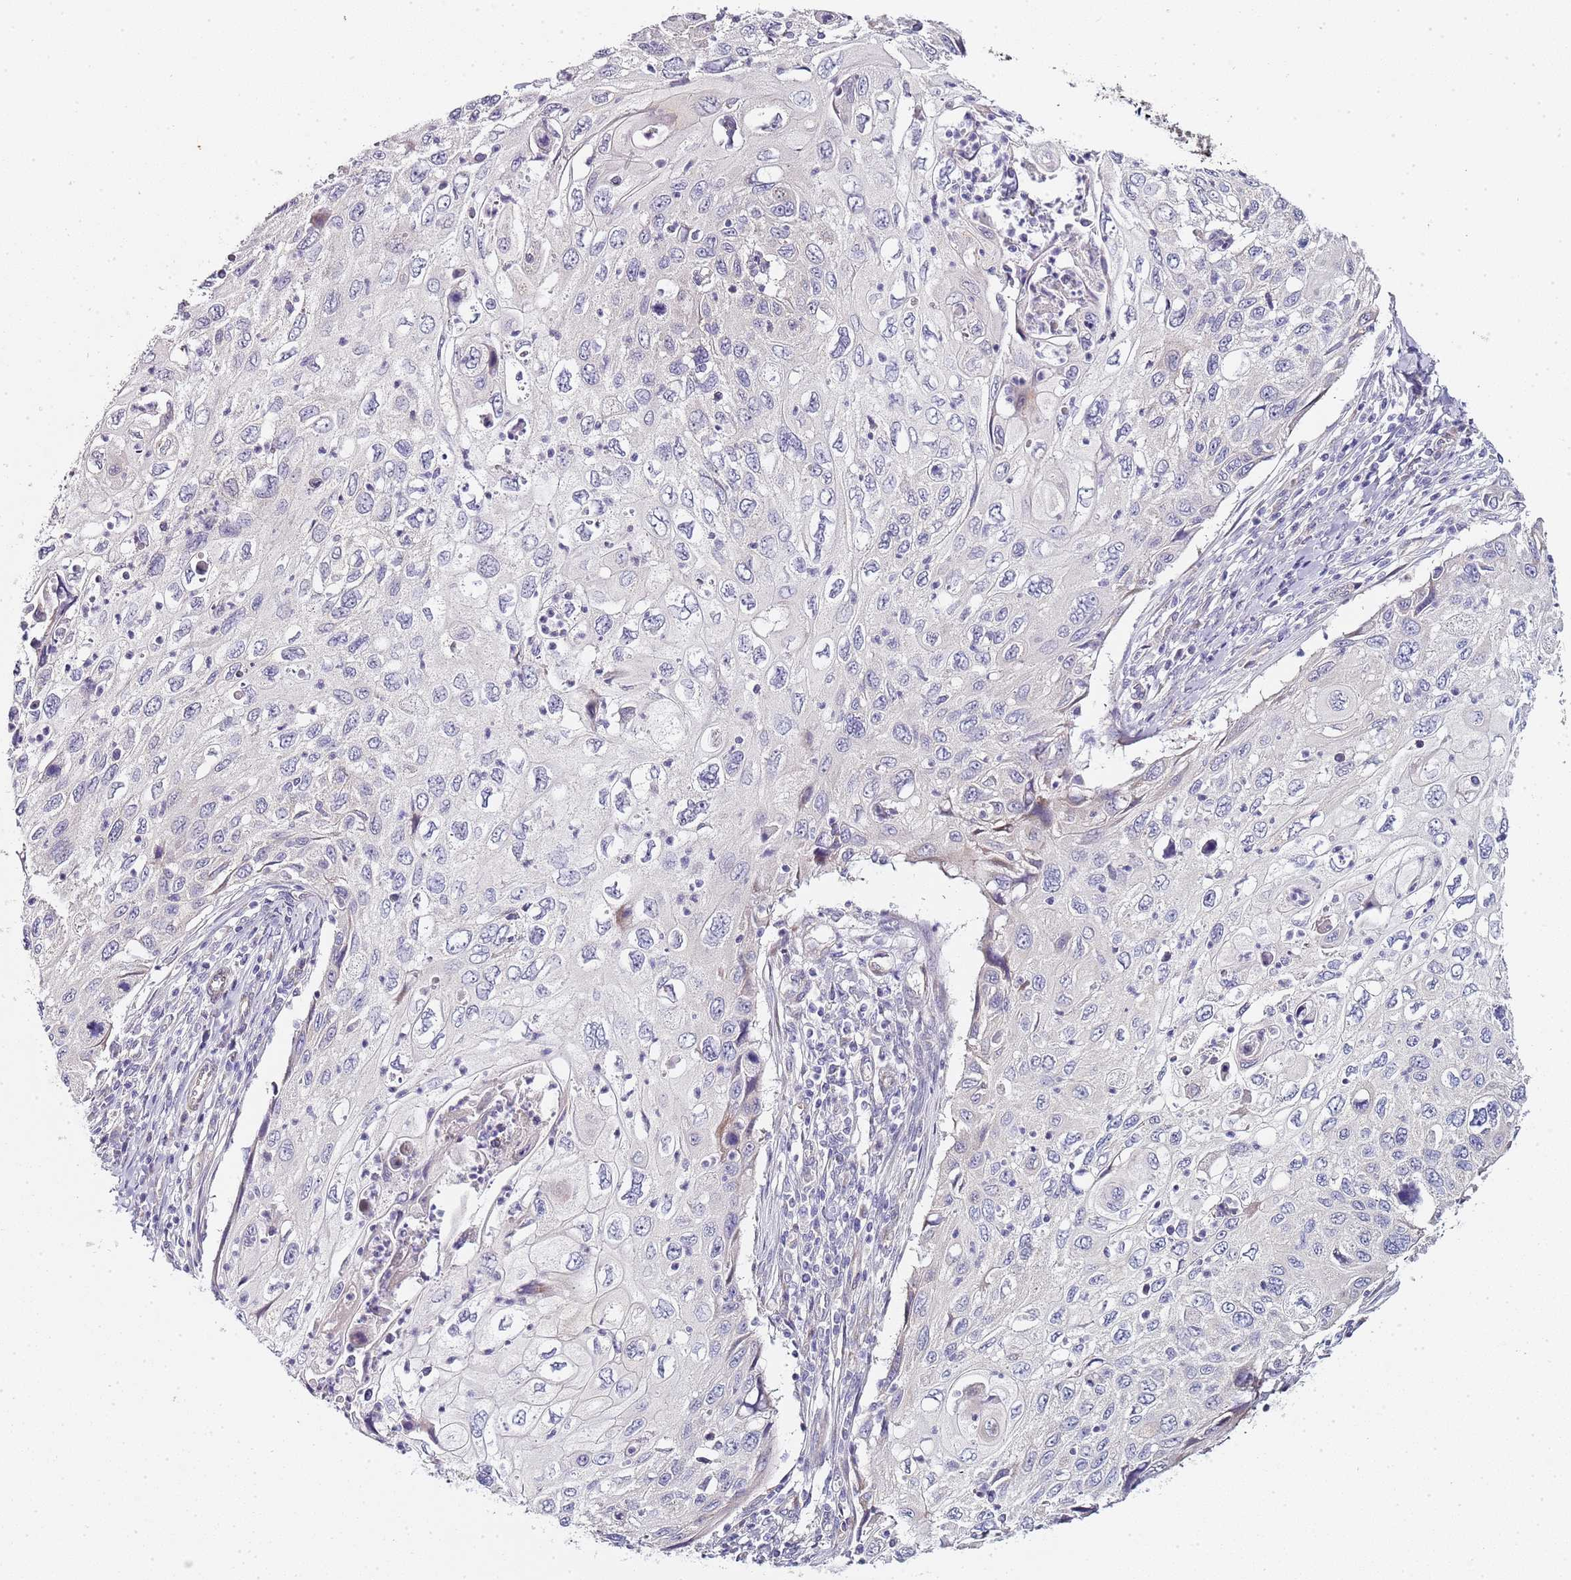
{"staining": {"intensity": "negative", "quantity": "none", "location": "none"}, "tissue": "cervical cancer", "cell_type": "Tumor cells", "image_type": "cancer", "snomed": [{"axis": "morphology", "description": "Squamous cell carcinoma, NOS"}, {"axis": "topography", "description": "Cervix"}], "caption": "Immunohistochemistry micrograph of human cervical squamous cell carcinoma stained for a protein (brown), which displays no staining in tumor cells. The staining was performed using DAB (3,3'-diaminobenzidine) to visualize the protein expression in brown, while the nuclei were stained in blue with hematoxylin (Magnification: 20x).", "gene": "TBC1D9", "patient": {"sex": "female", "age": 70}}